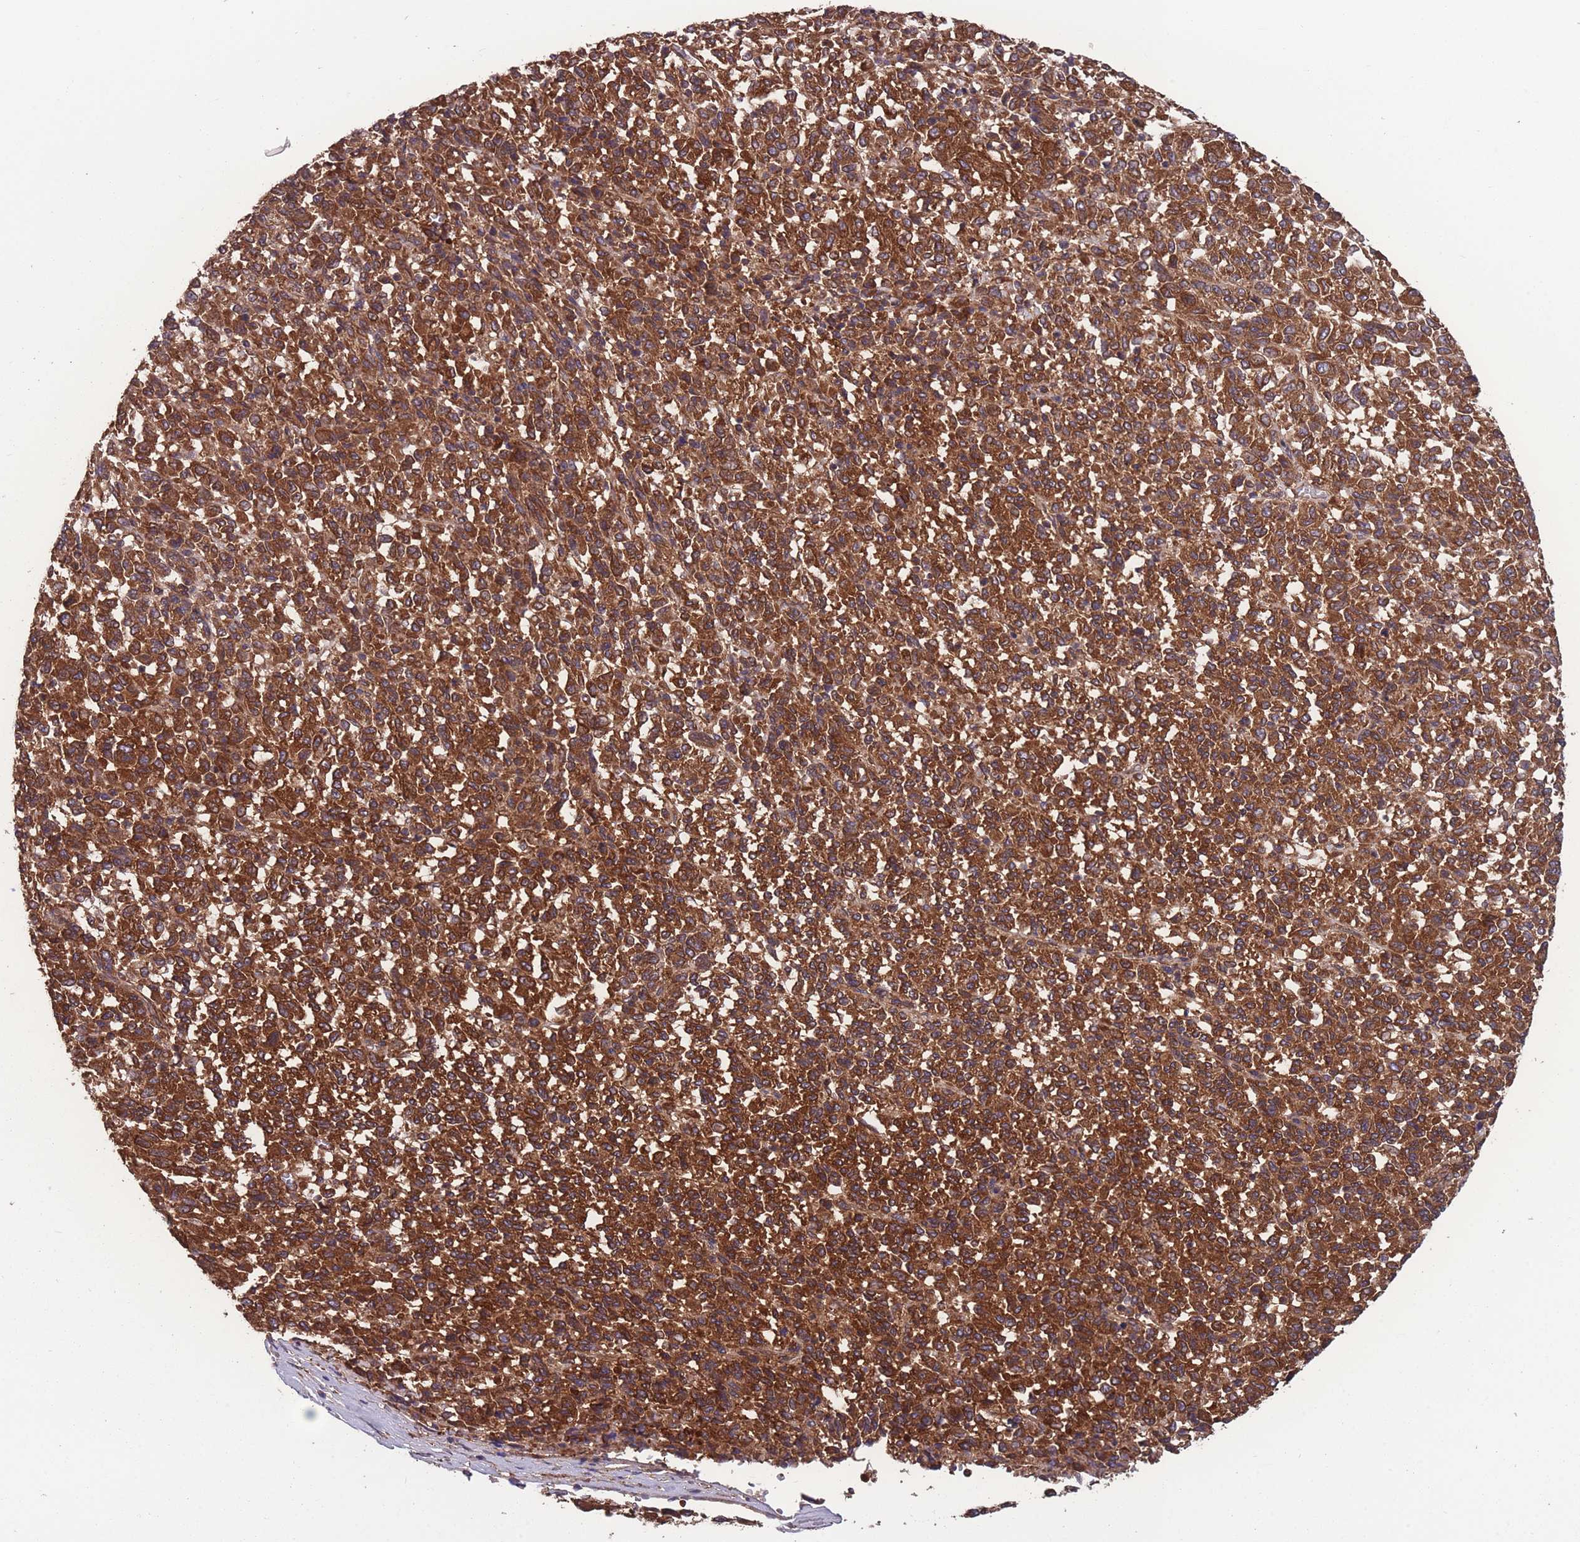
{"staining": {"intensity": "strong", "quantity": ">75%", "location": "cytoplasmic/membranous"}, "tissue": "melanoma", "cell_type": "Tumor cells", "image_type": "cancer", "snomed": [{"axis": "morphology", "description": "Malignant melanoma, Metastatic site"}, {"axis": "topography", "description": "Lung"}], "caption": "Malignant melanoma (metastatic site) stained with a brown dye displays strong cytoplasmic/membranous positive positivity in about >75% of tumor cells.", "gene": "ZPR1", "patient": {"sex": "male", "age": 64}}